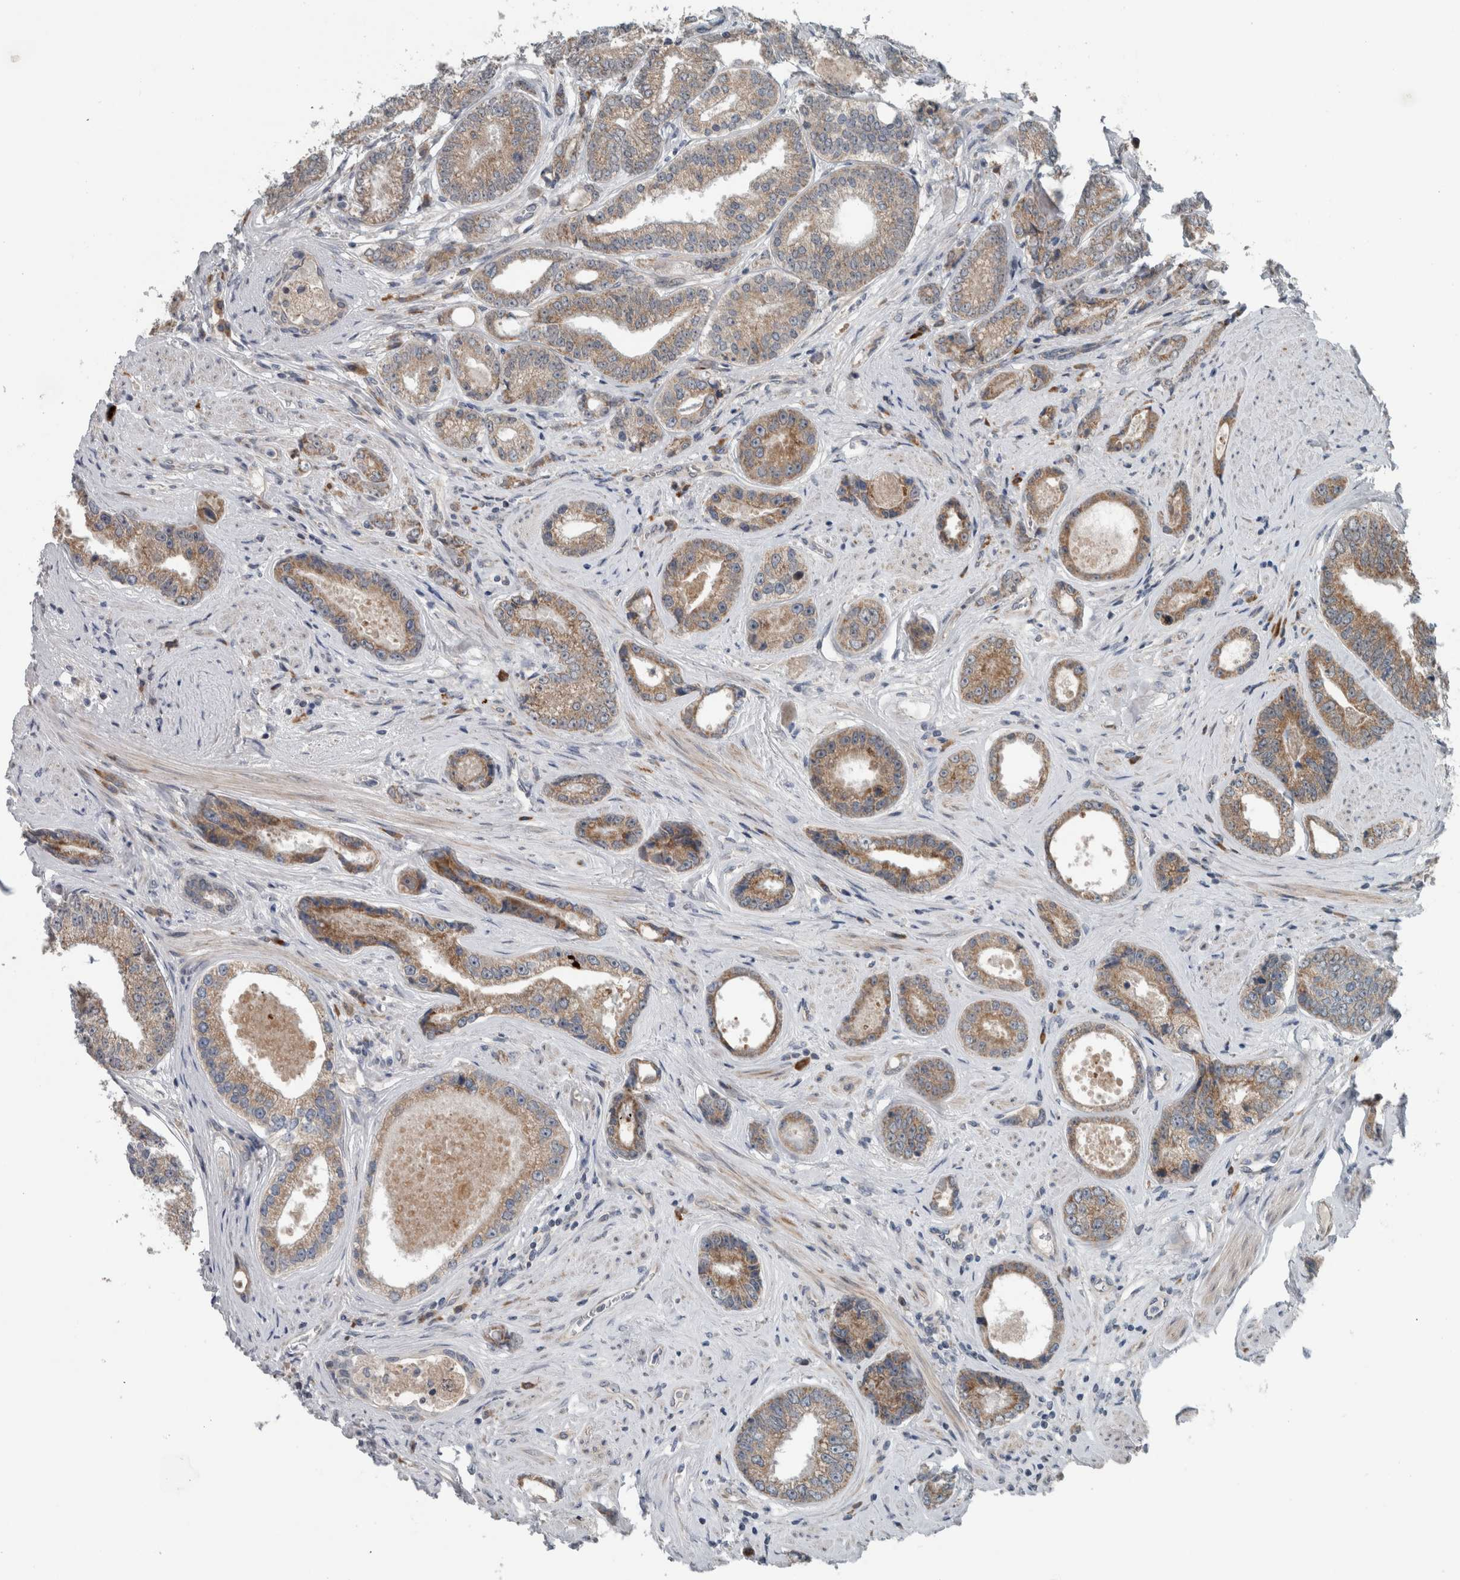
{"staining": {"intensity": "moderate", "quantity": ">75%", "location": "cytoplasmic/membranous"}, "tissue": "prostate cancer", "cell_type": "Tumor cells", "image_type": "cancer", "snomed": [{"axis": "morphology", "description": "Adenocarcinoma, High grade"}, {"axis": "topography", "description": "Prostate"}], "caption": "A high-resolution histopathology image shows immunohistochemistry staining of prostate cancer, which reveals moderate cytoplasmic/membranous staining in about >75% of tumor cells.", "gene": "GBA2", "patient": {"sex": "male", "age": 61}}